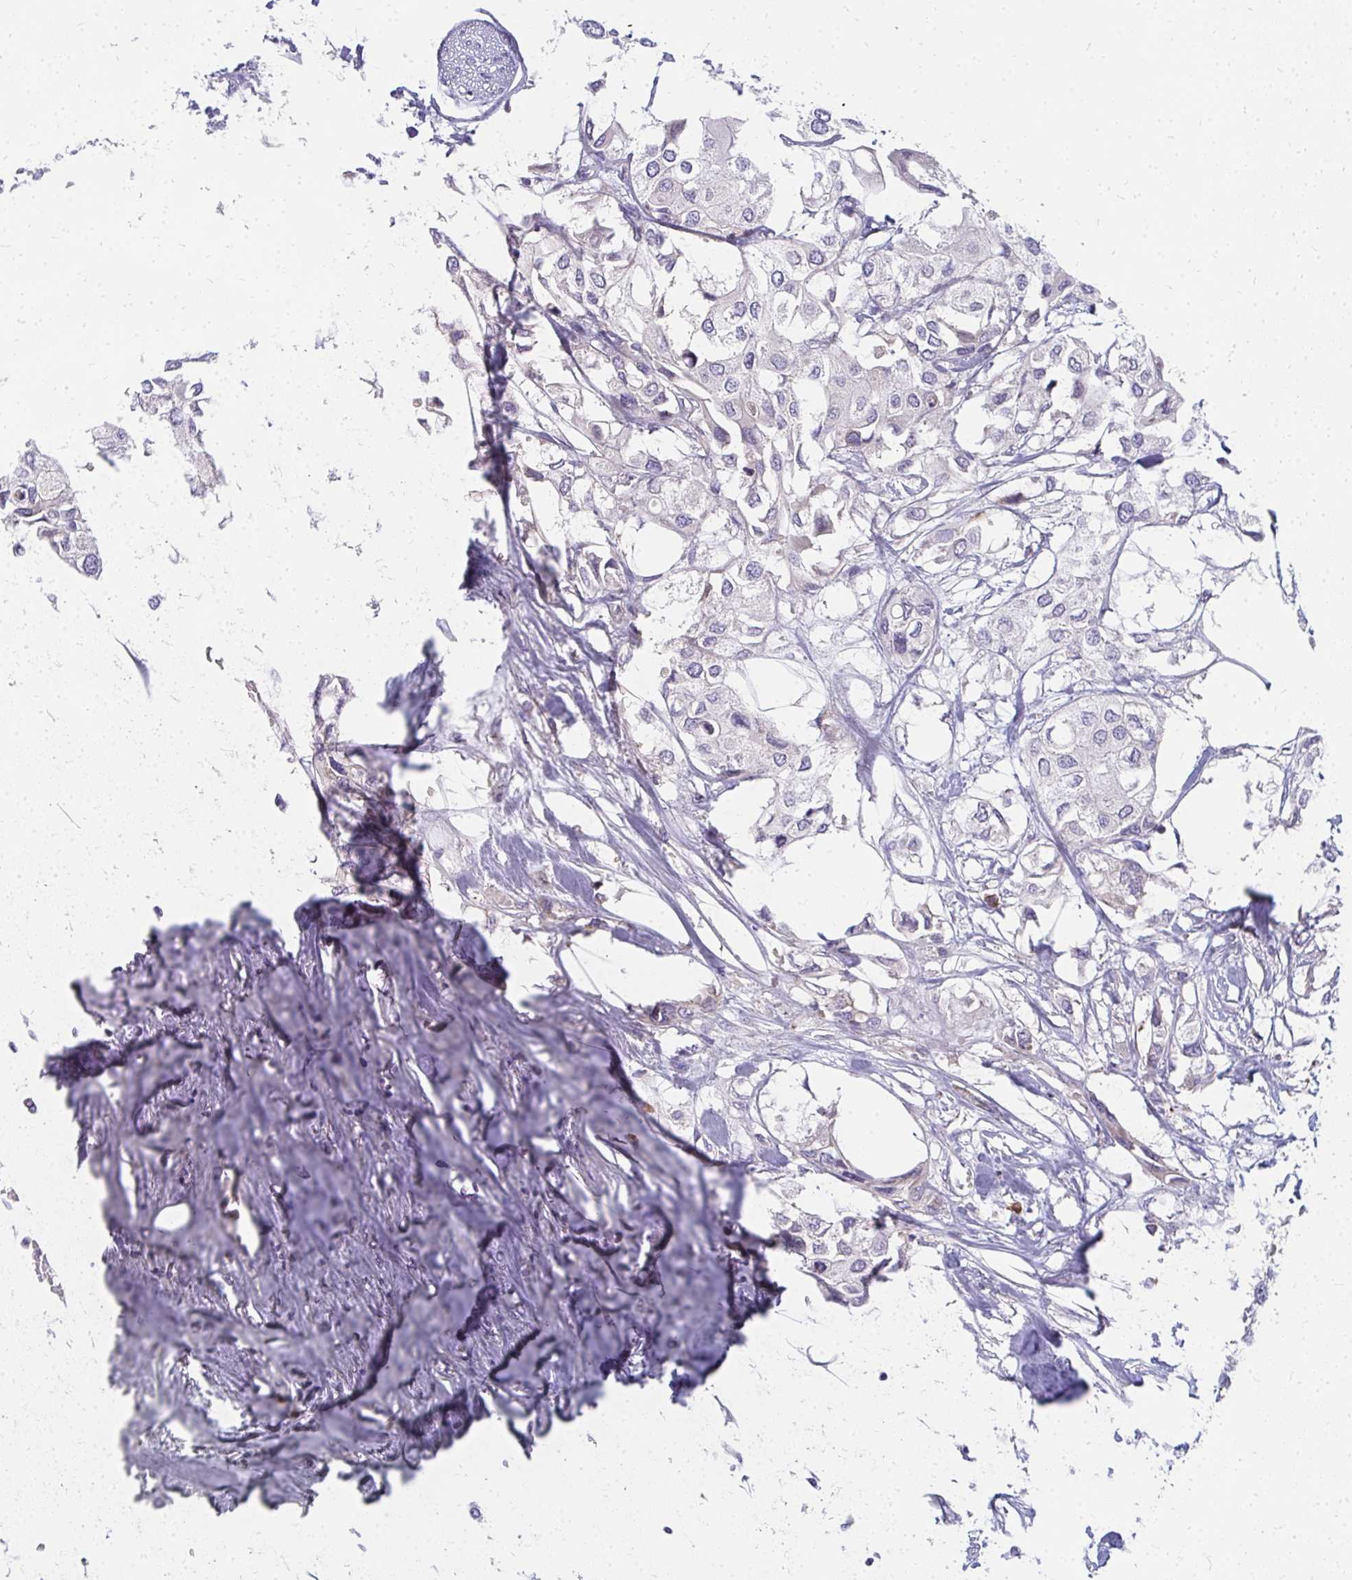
{"staining": {"intensity": "negative", "quantity": "none", "location": "none"}, "tissue": "urothelial cancer", "cell_type": "Tumor cells", "image_type": "cancer", "snomed": [{"axis": "morphology", "description": "Urothelial carcinoma, High grade"}, {"axis": "topography", "description": "Urinary bladder"}], "caption": "IHC micrograph of neoplastic tissue: human high-grade urothelial carcinoma stained with DAB demonstrates no significant protein positivity in tumor cells.", "gene": "FAM9A", "patient": {"sex": "male", "age": 64}}